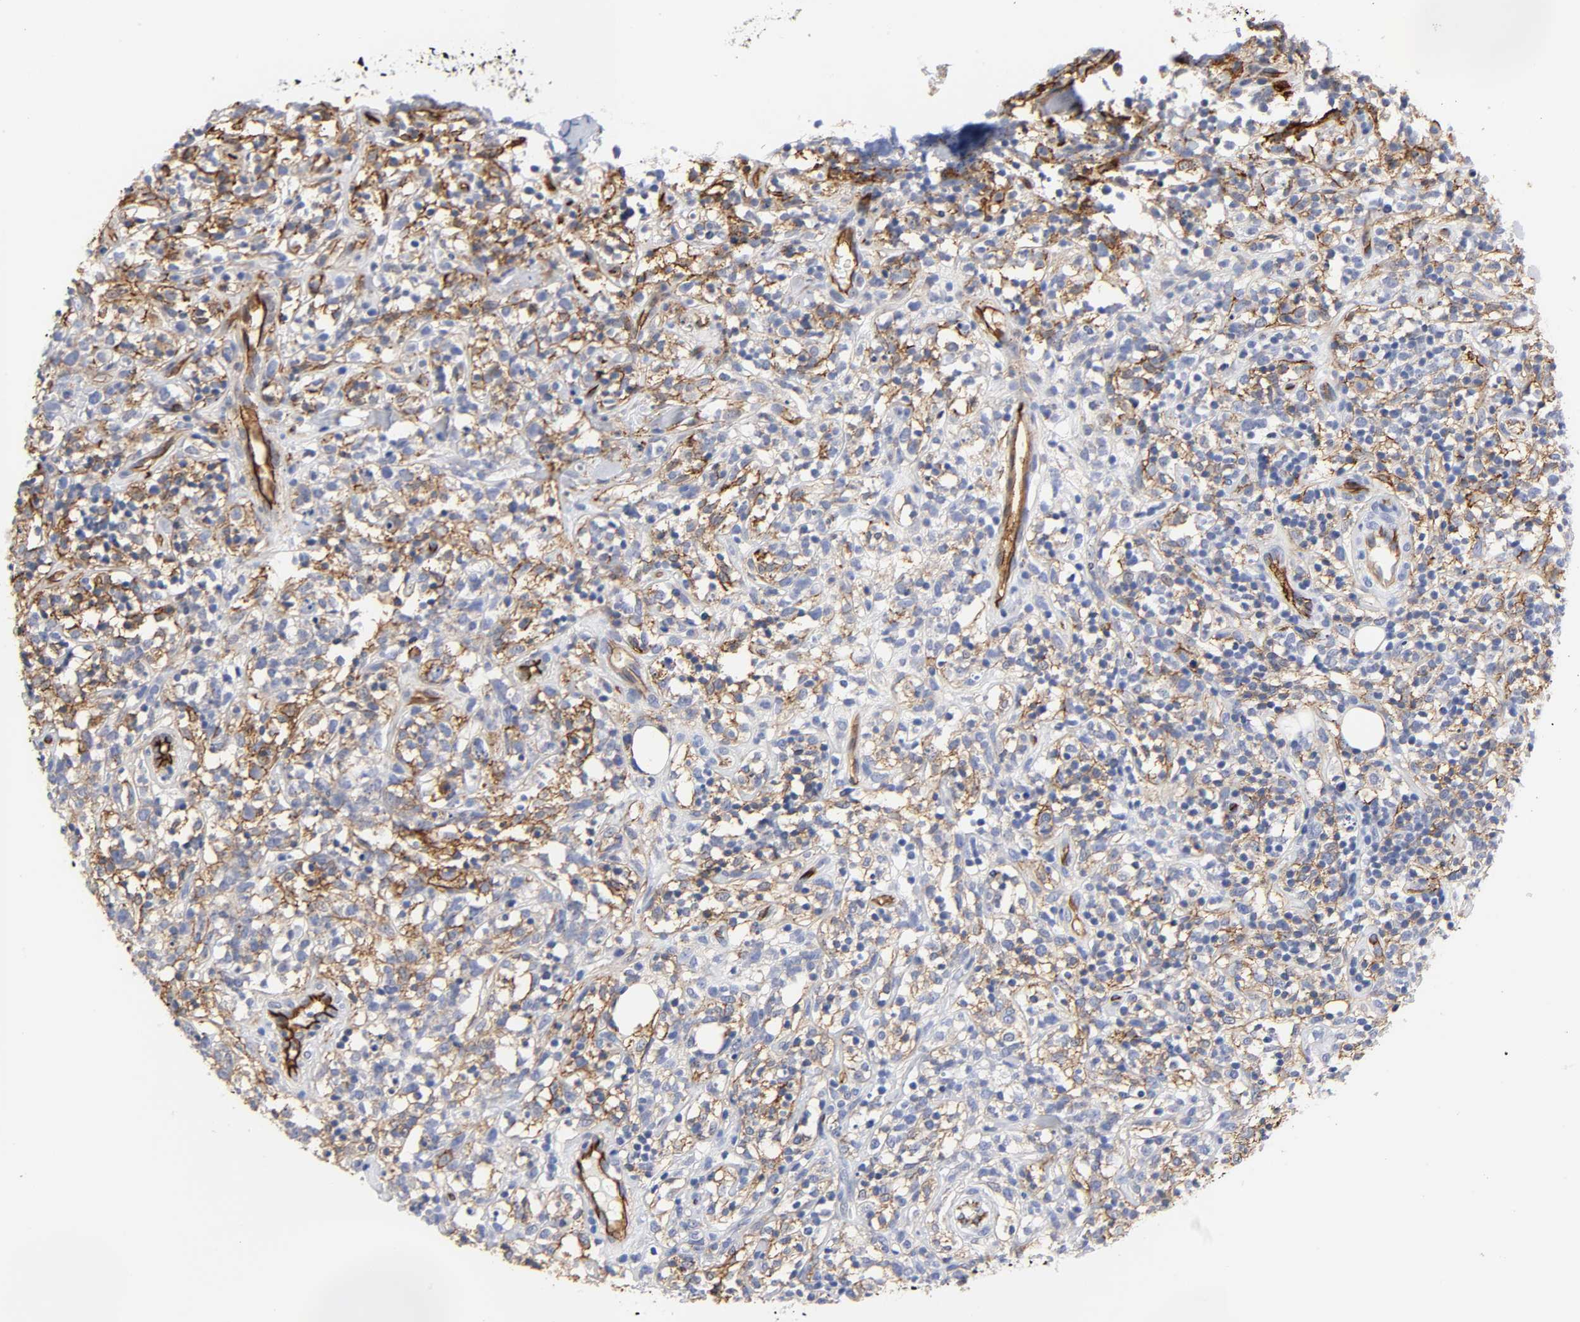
{"staining": {"intensity": "strong", "quantity": "25%-75%", "location": "cytoplasmic/membranous"}, "tissue": "lymphoma", "cell_type": "Tumor cells", "image_type": "cancer", "snomed": [{"axis": "morphology", "description": "Malignant lymphoma, non-Hodgkin's type, High grade"}, {"axis": "topography", "description": "Lymph node"}], "caption": "Immunohistochemical staining of human malignant lymphoma, non-Hodgkin's type (high-grade) reveals high levels of strong cytoplasmic/membranous protein expression in approximately 25%-75% of tumor cells.", "gene": "ICAM1", "patient": {"sex": "female", "age": 73}}